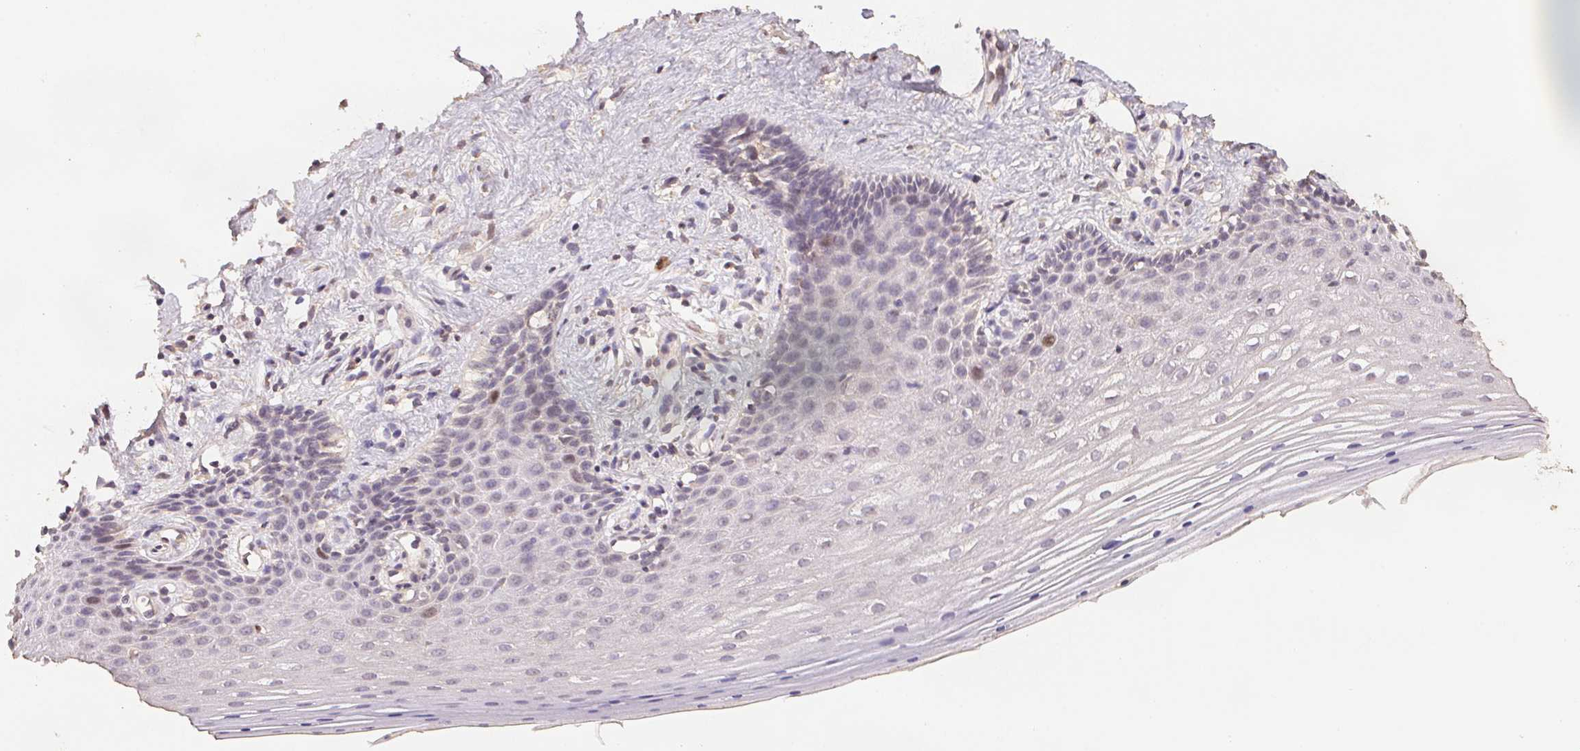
{"staining": {"intensity": "moderate", "quantity": "<25%", "location": "nuclear"}, "tissue": "vagina", "cell_type": "Squamous epithelial cells", "image_type": "normal", "snomed": [{"axis": "morphology", "description": "Normal tissue, NOS"}, {"axis": "topography", "description": "Vagina"}], "caption": "Squamous epithelial cells reveal moderate nuclear positivity in about <25% of cells in normal vagina. Immunohistochemistry (ihc) stains the protein of interest in brown and the nuclei are stained blue.", "gene": "CENPF", "patient": {"sex": "female", "age": 42}}